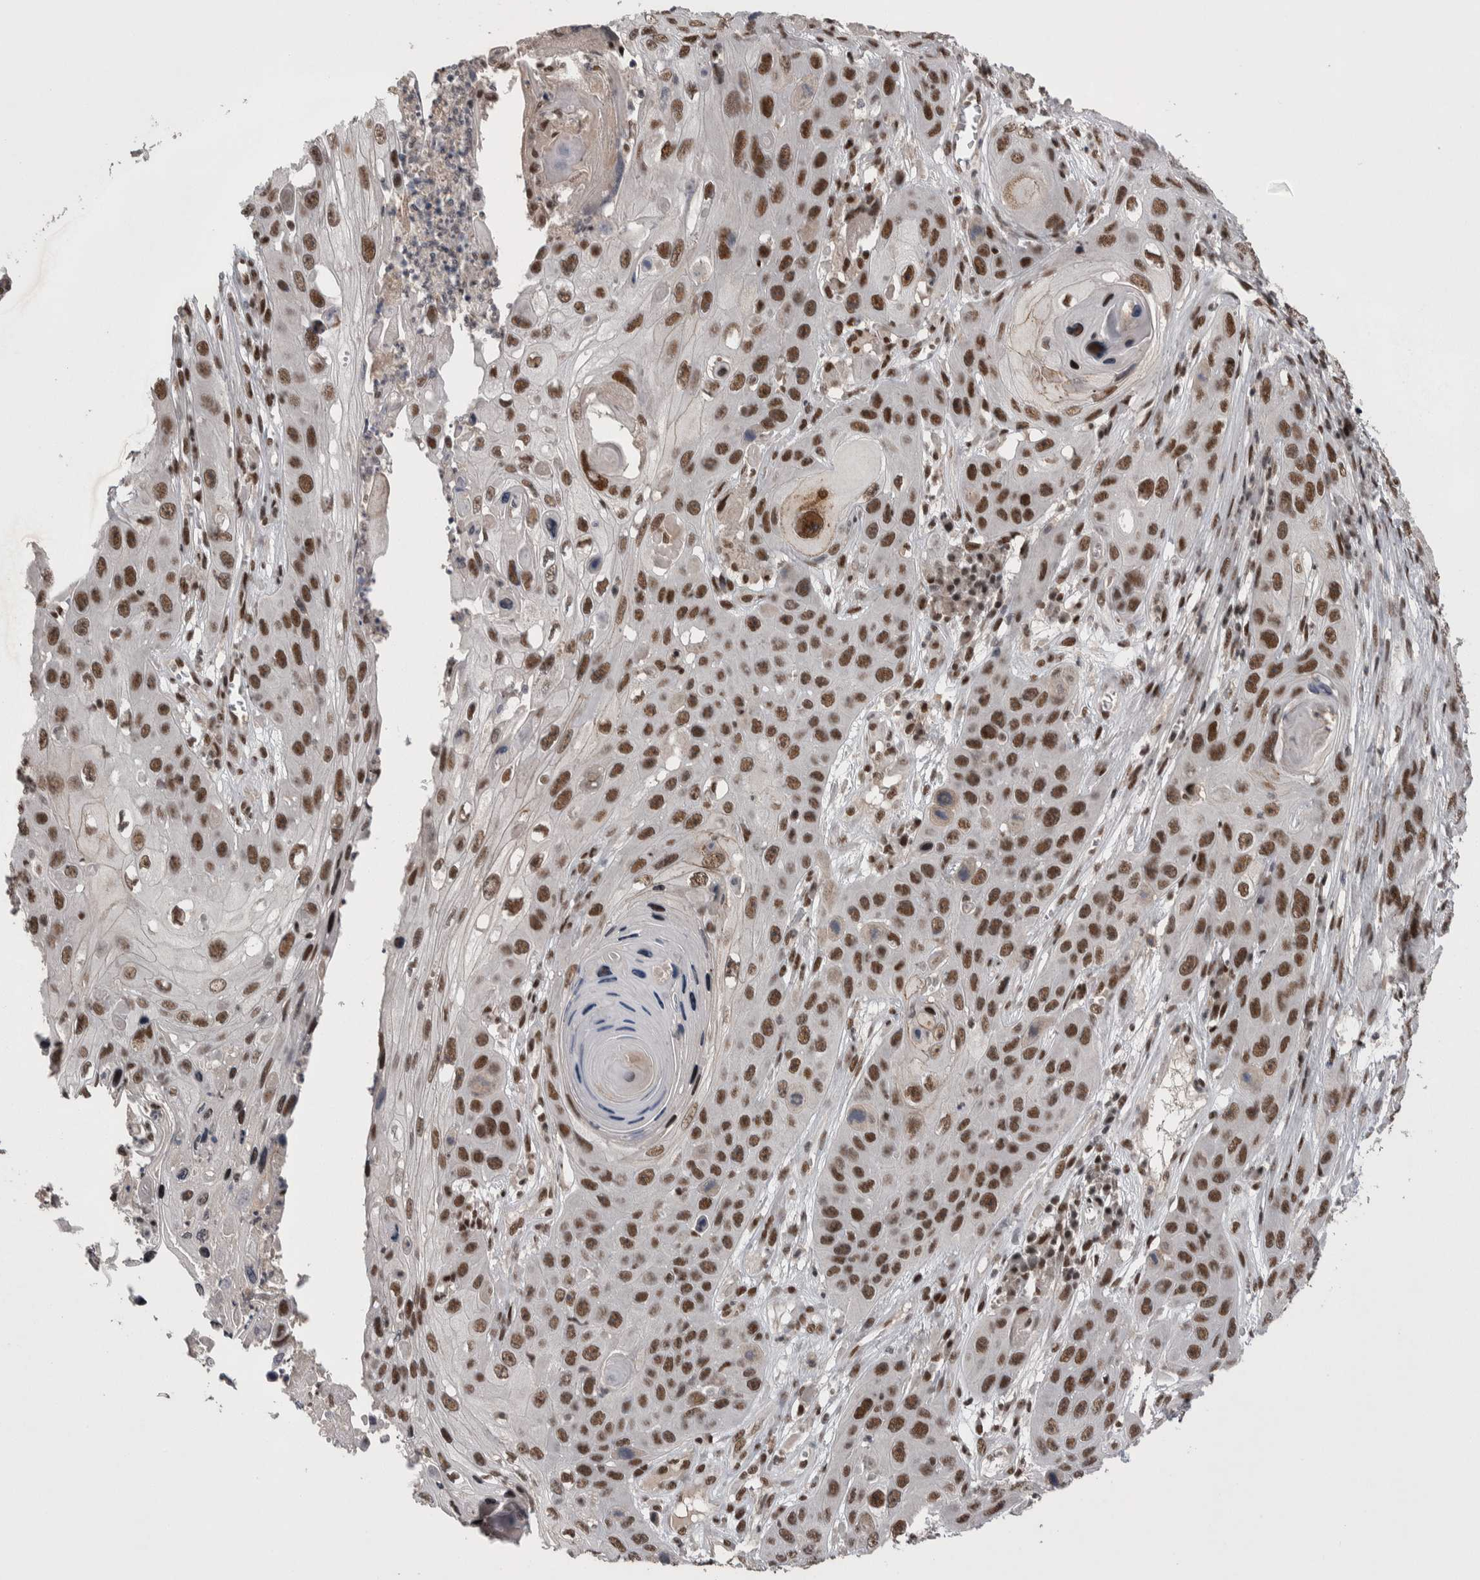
{"staining": {"intensity": "strong", "quantity": ">75%", "location": "nuclear"}, "tissue": "skin cancer", "cell_type": "Tumor cells", "image_type": "cancer", "snomed": [{"axis": "morphology", "description": "Squamous cell carcinoma, NOS"}, {"axis": "topography", "description": "Skin"}], "caption": "Skin cancer (squamous cell carcinoma) stained with IHC reveals strong nuclear staining in about >75% of tumor cells. Using DAB (3,3'-diaminobenzidine) (brown) and hematoxylin (blue) stains, captured at high magnification using brightfield microscopy.", "gene": "DMTF1", "patient": {"sex": "male", "age": 55}}